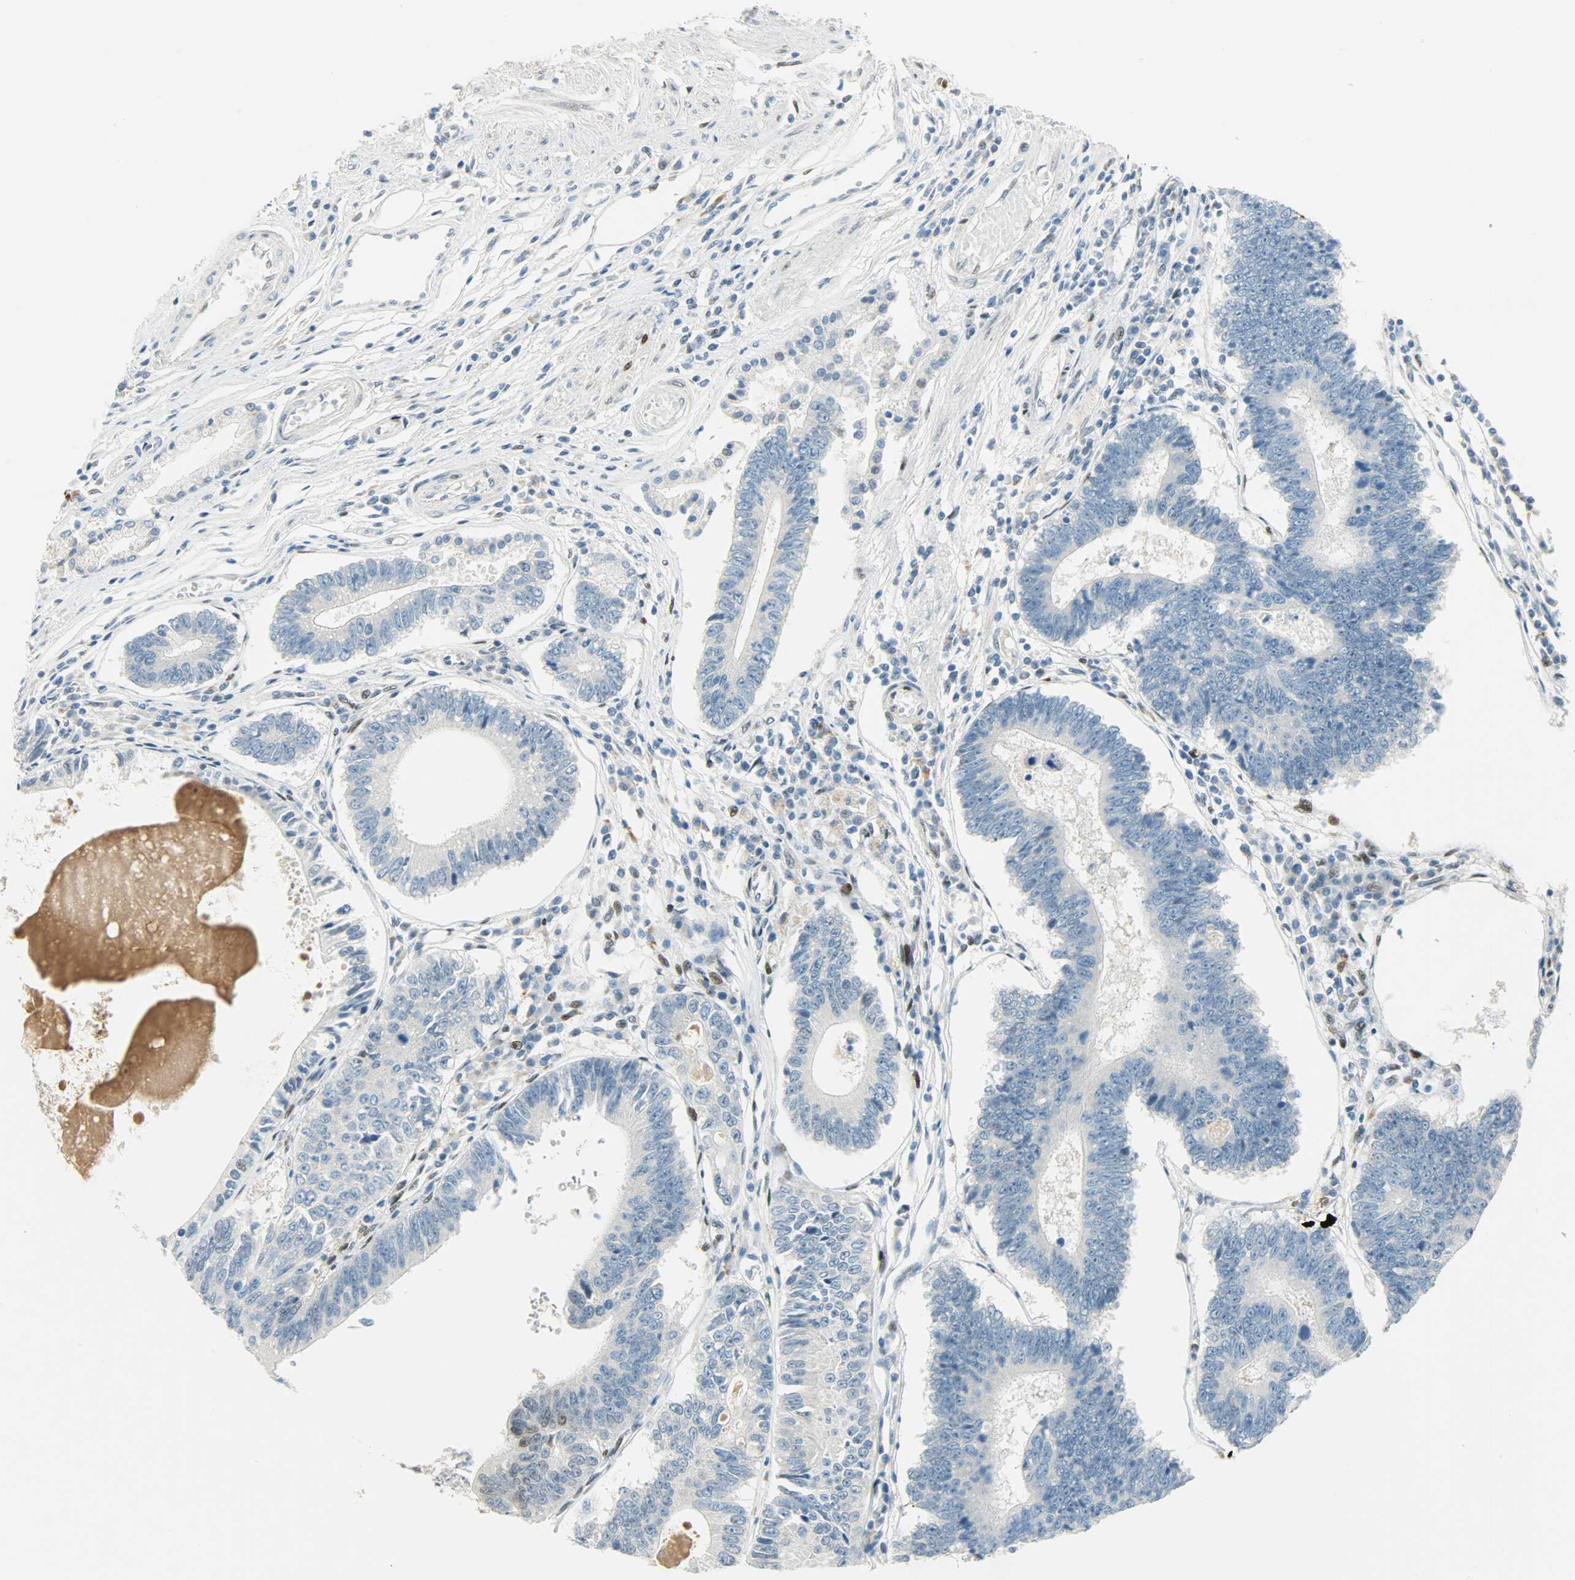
{"staining": {"intensity": "negative", "quantity": "none", "location": "none"}, "tissue": "stomach cancer", "cell_type": "Tumor cells", "image_type": "cancer", "snomed": [{"axis": "morphology", "description": "Adenocarcinoma, NOS"}, {"axis": "topography", "description": "Stomach"}], "caption": "Tumor cells are negative for protein expression in human adenocarcinoma (stomach).", "gene": "JUNB", "patient": {"sex": "male", "age": 59}}